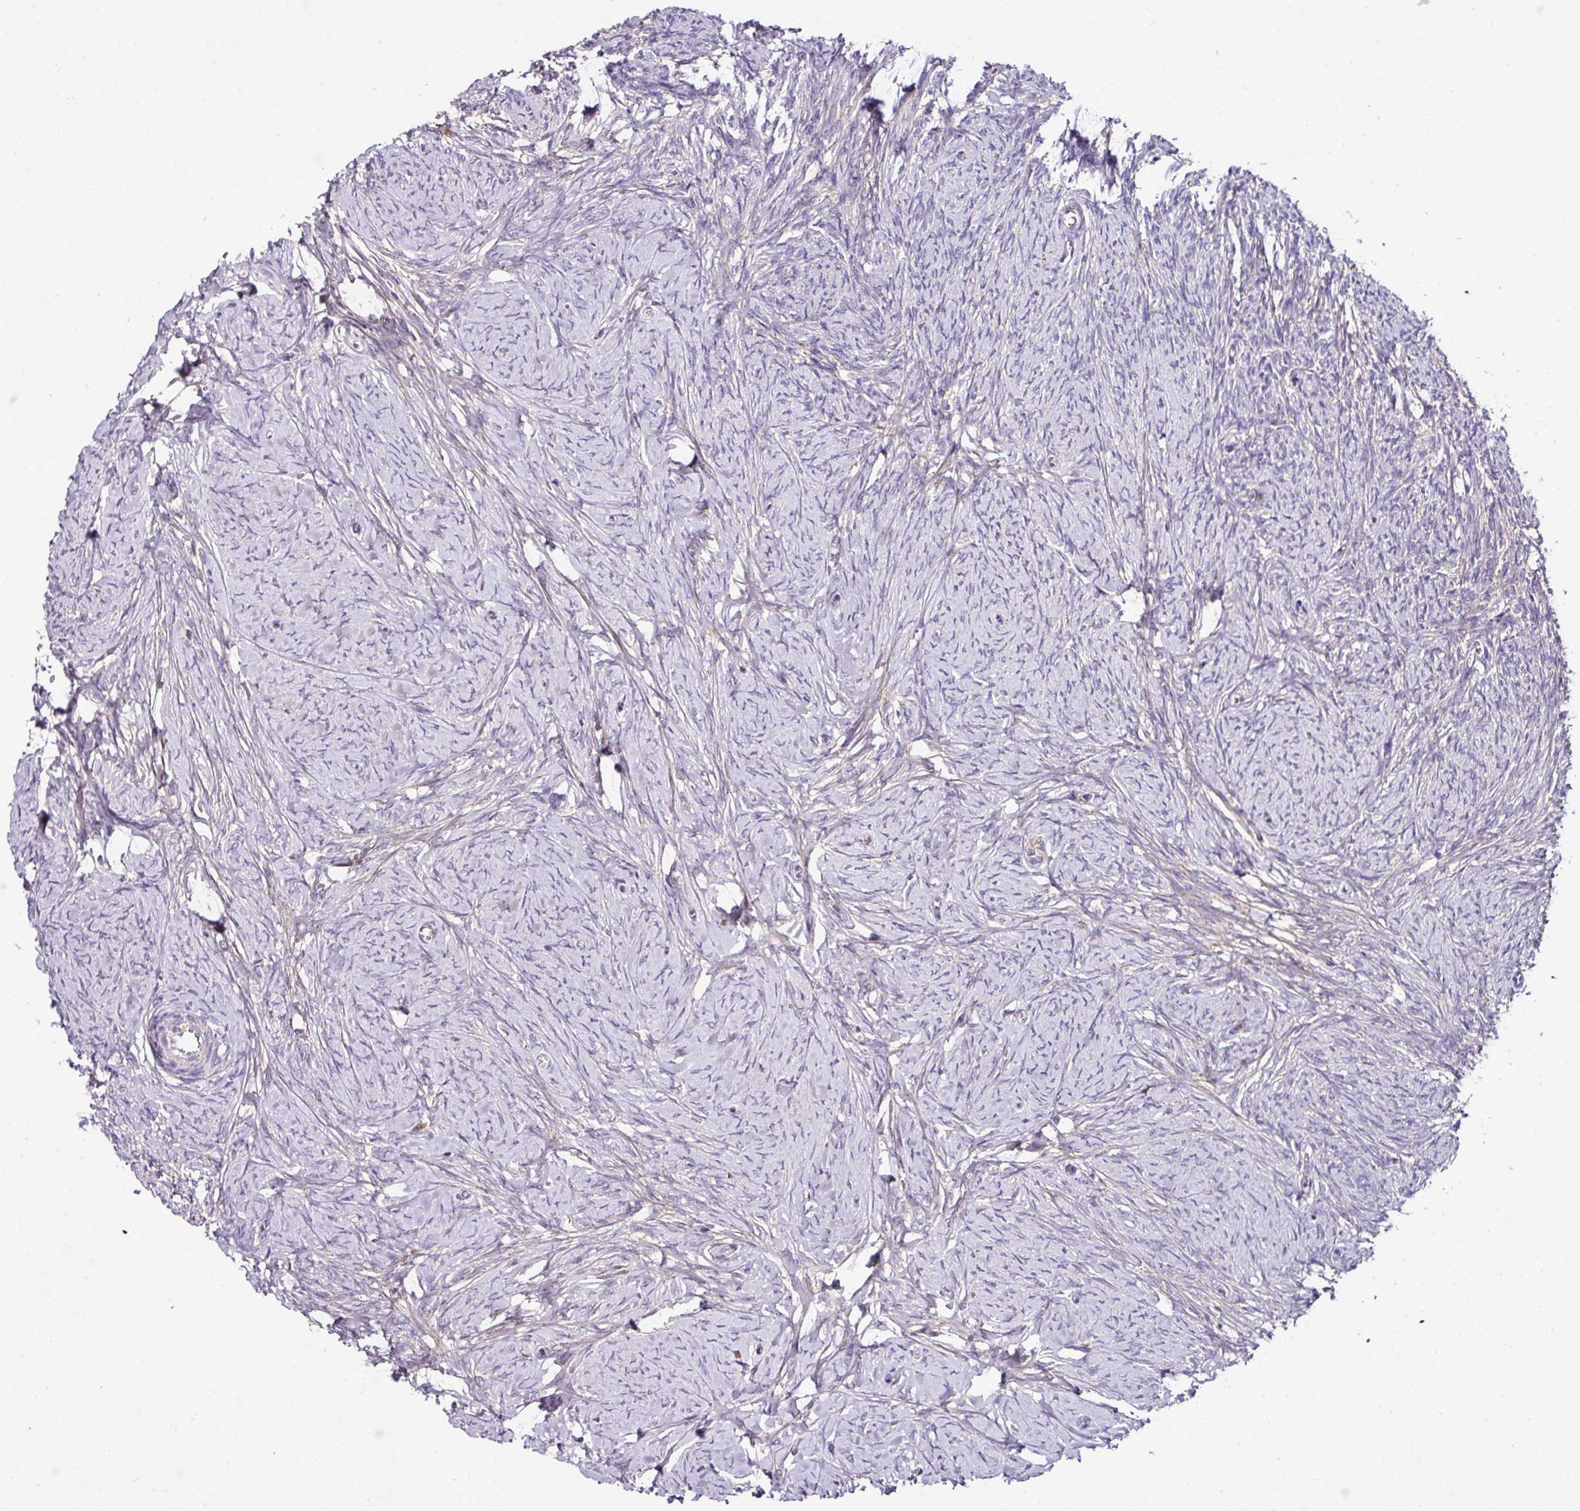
{"staining": {"intensity": "moderate", "quantity": "<25%", "location": "cytoplasmic/membranous"}, "tissue": "ovary", "cell_type": "Ovarian stroma cells", "image_type": "normal", "snomed": [{"axis": "morphology", "description": "Normal tissue, NOS"}, {"axis": "topography", "description": "Ovary"}], "caption": "Protein expression analysis of benign human ovary reveals moderate cytoplasmic/membranous expression in approximately <25% of ovarian stroma cells. (brown staining indicates protein expression, while blue staining denotes nuclei).", "gene": "CPD", "patient": {"sex": "female", "age": 44}}